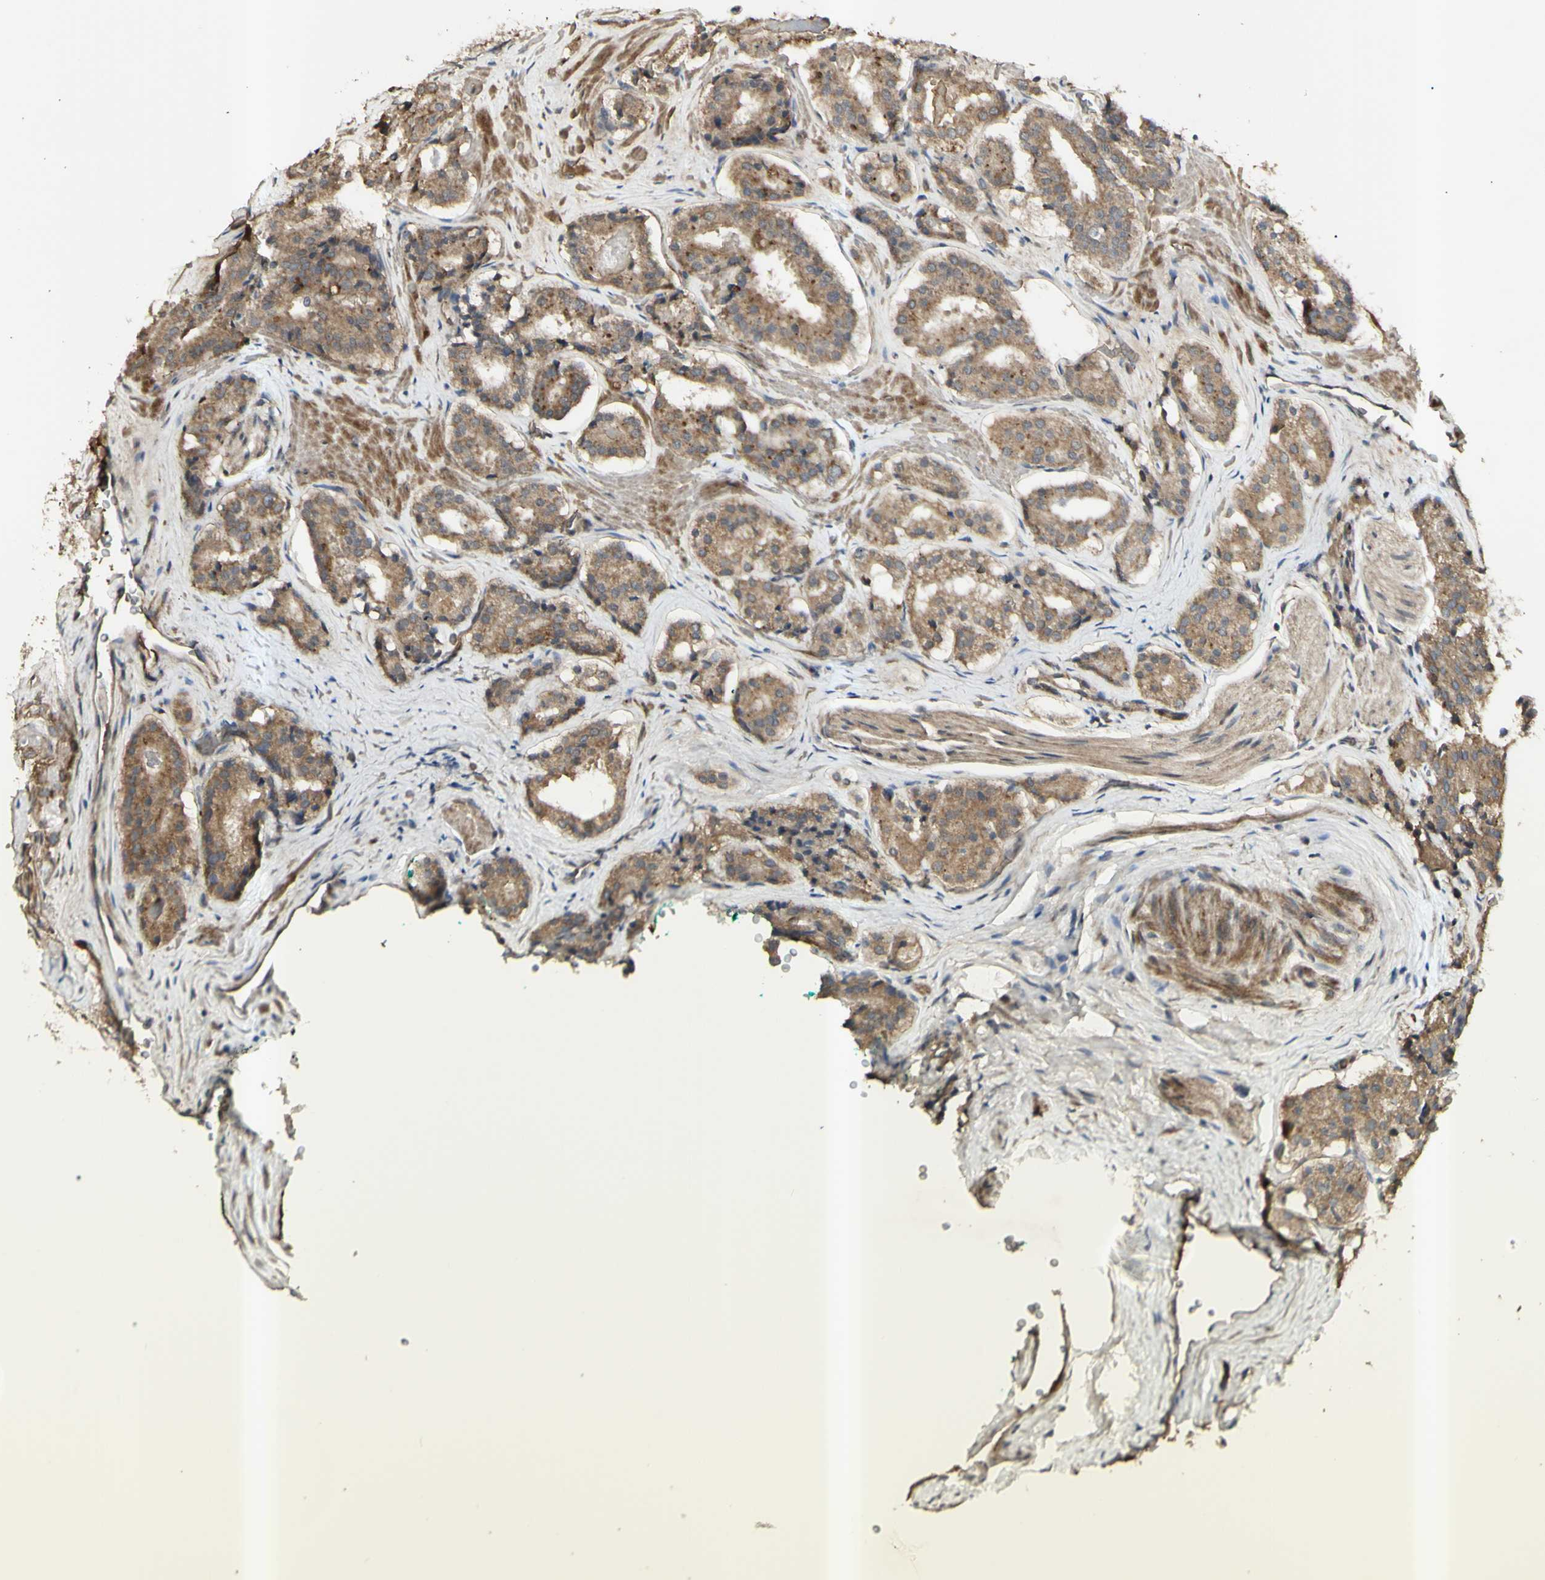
{"staining": {"intensity": "moderate", "quantity": ">75%", "location": "cytoplasmic/membranous"}, "tissue": "prostate cancer", "cell_type": "Tumor cells", "image_type": "cancer", "snomed": [{"axis": "morphology", "description": "Adenocarcinoma, High grade"}, {"axis": "topography", "description": "Prostate"}], "caption": "Protein expression analysis of human prostate high-grade adenocarcinoma reveals moderate cytoplasmic/membranous staining in about >75% of tumor cells.", "gene": "ALOX12", "patient": {"sex": "male", "age": 60}}